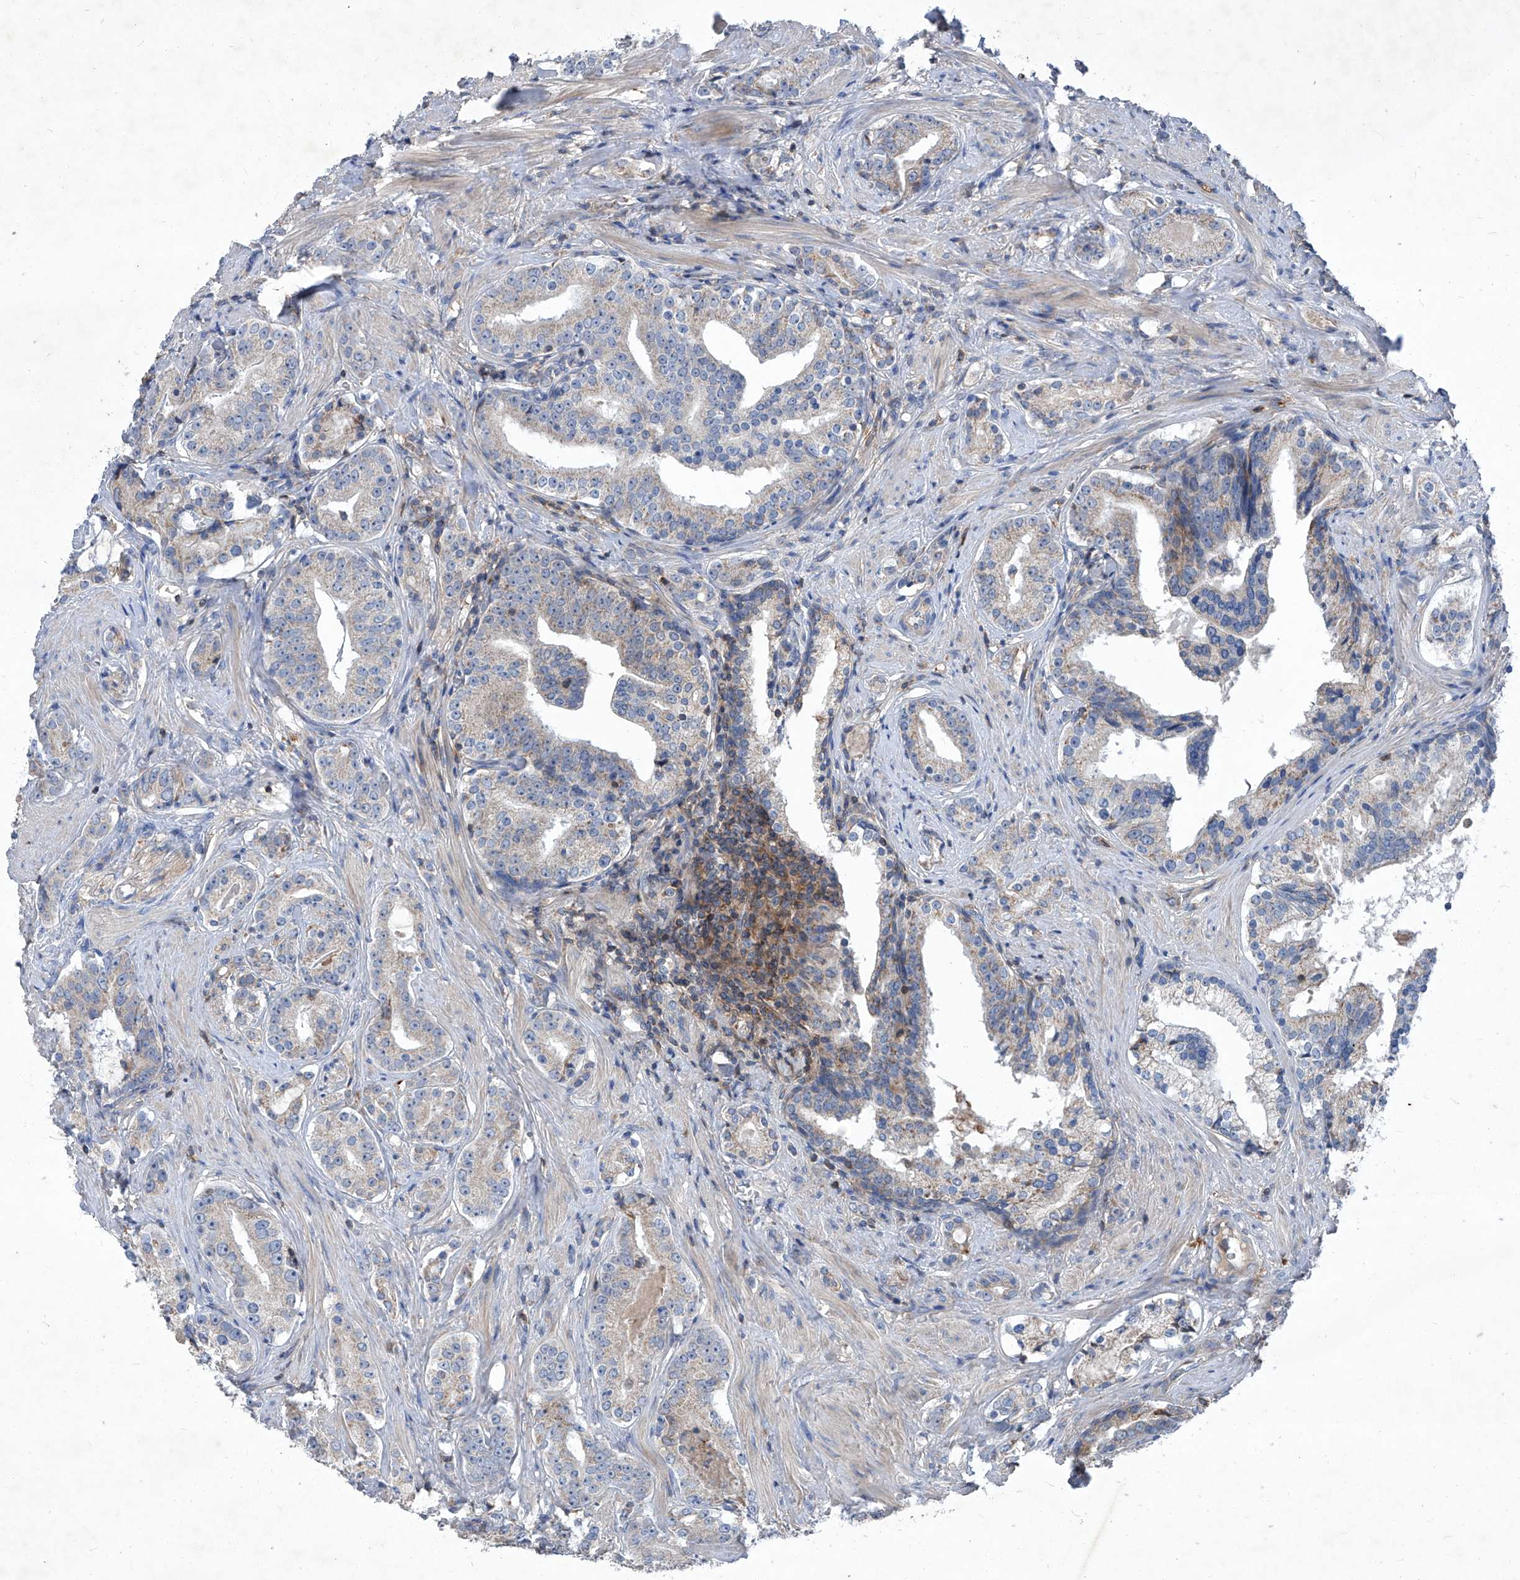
{"staining": {"intensity": "negative", "quantity": "none", "location": "none"}, "tissue": "prostate cancer", "cell_type": "Tumor cells", "image_type": "cancer", "snomed": [{"axis": "morphology", "description": "Adenocarcinoma, High grade"}, {"axis": "topography", "description": "Prostate"}], "caption": "Immunohistochemical staining of prostate cancer exhibits no significant positivity in tumor cells.", "gene": "EPHA8", "patient": {"sex": "male", "age": 58}}